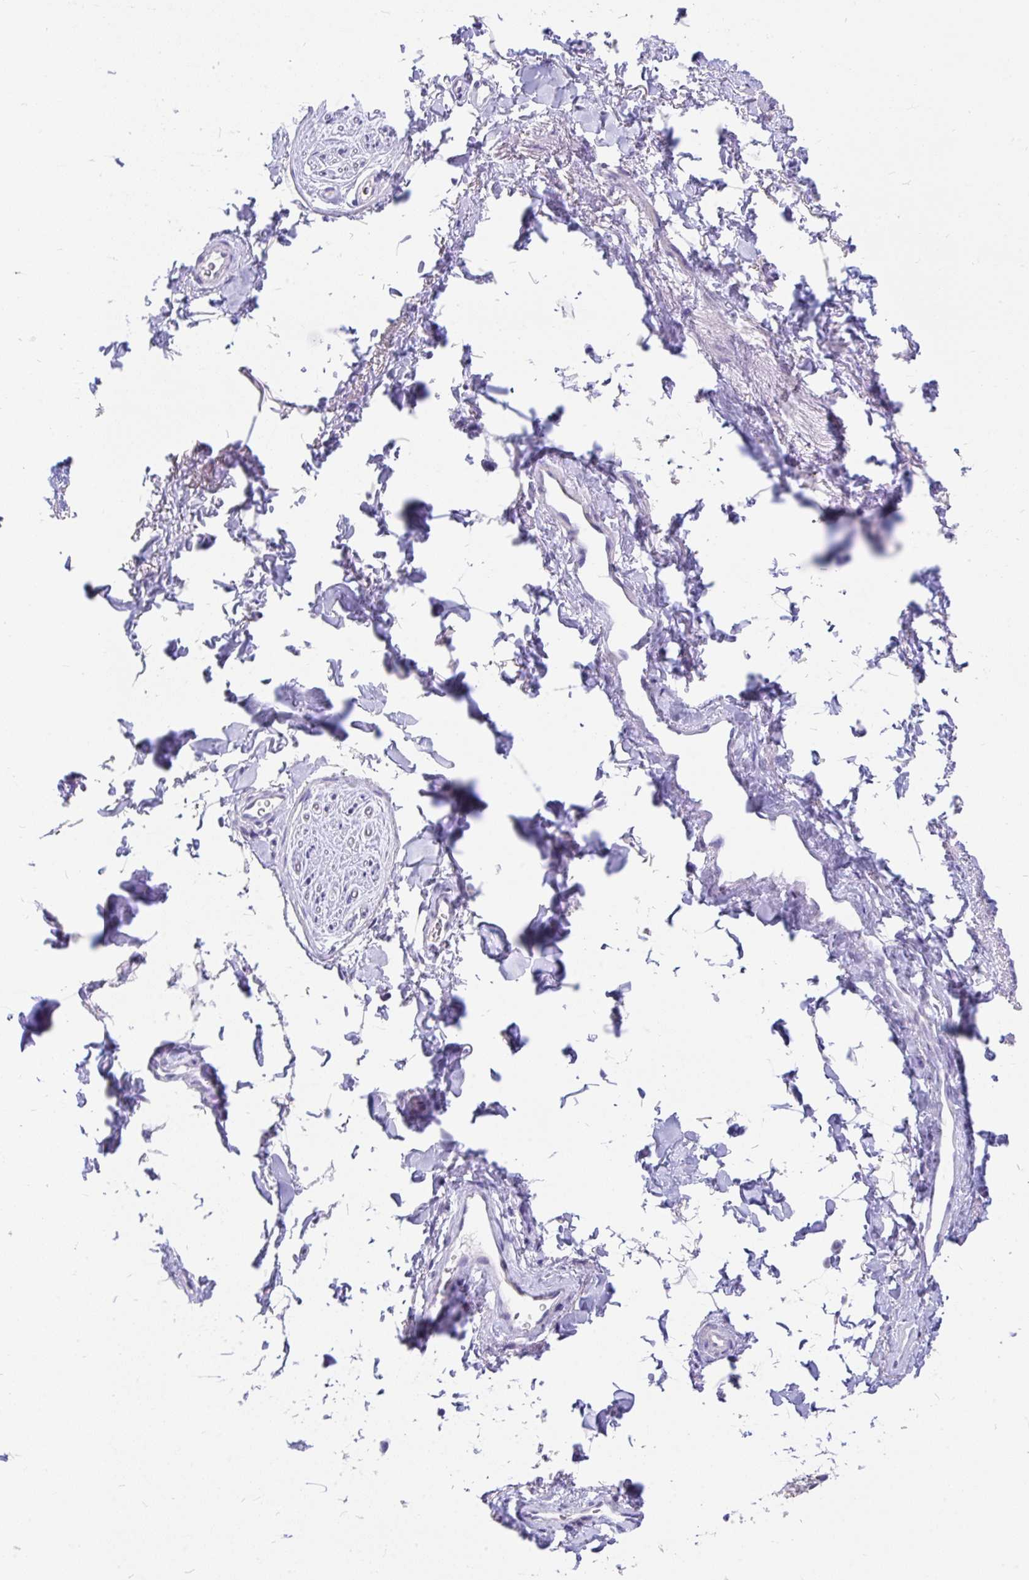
{"staining": {"intensity": "negative", "quantity": "none", "location": "none"}, "tissue": "adipose tissue", "cell_type": "Adipocytes", "image_type": "normal", "snomed": [{"axis": "morphology", "description": "Normal tissue, NOS"}, {"axis": "topography", "description": "Vulva"}, {"axis": "topography", "description": "Peripheral nerve tissue"}], "caption": "Immunohistochemistry photomicrograph of unremarkable adipose tissue stained for a protein (brown), which displays no expression in adipocytes.", "gene": "INTS5", "patient": {"sex": "female", "age": 66}}